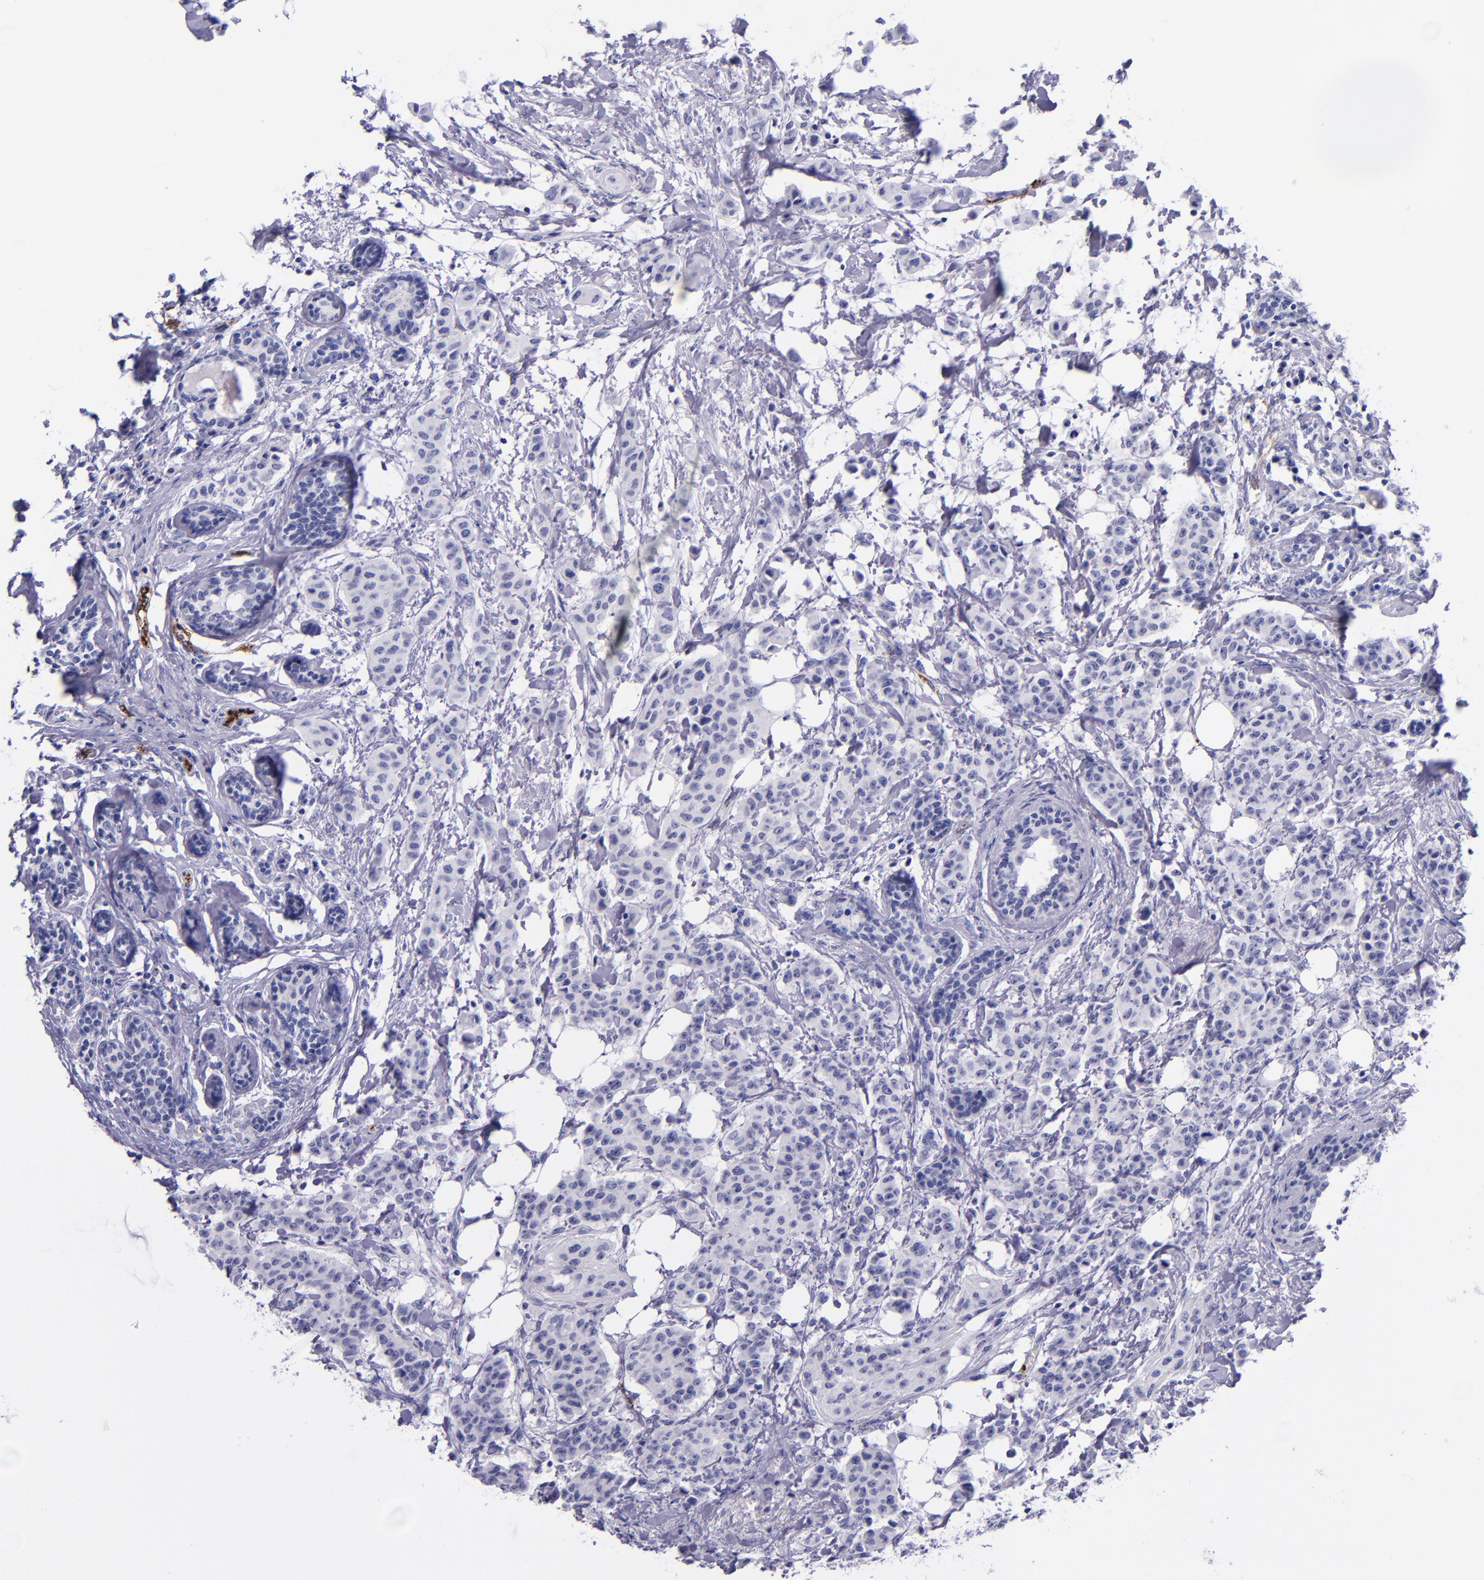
{"staining": {"intensity": "negative", "quantity": "none", "location": "none"}, "tissue": "breast cancer", "cell_type": "Tumor cells", "image_type": "cancer", "snomed": [{"axis": "morphology", "description": "Duct carcinoma"}, {"axis": "topography", "description": "Breast"}], "caption": "High magnification brightfield microscopy of breast cancer stained with DAB (3,3'-diaminobenzidine) (brown) and counterstained with hematoxylin (blue): tumor cells show no significant positivity.", "gene": "SELE", "patient": {"sex": "female", "age": 40}}